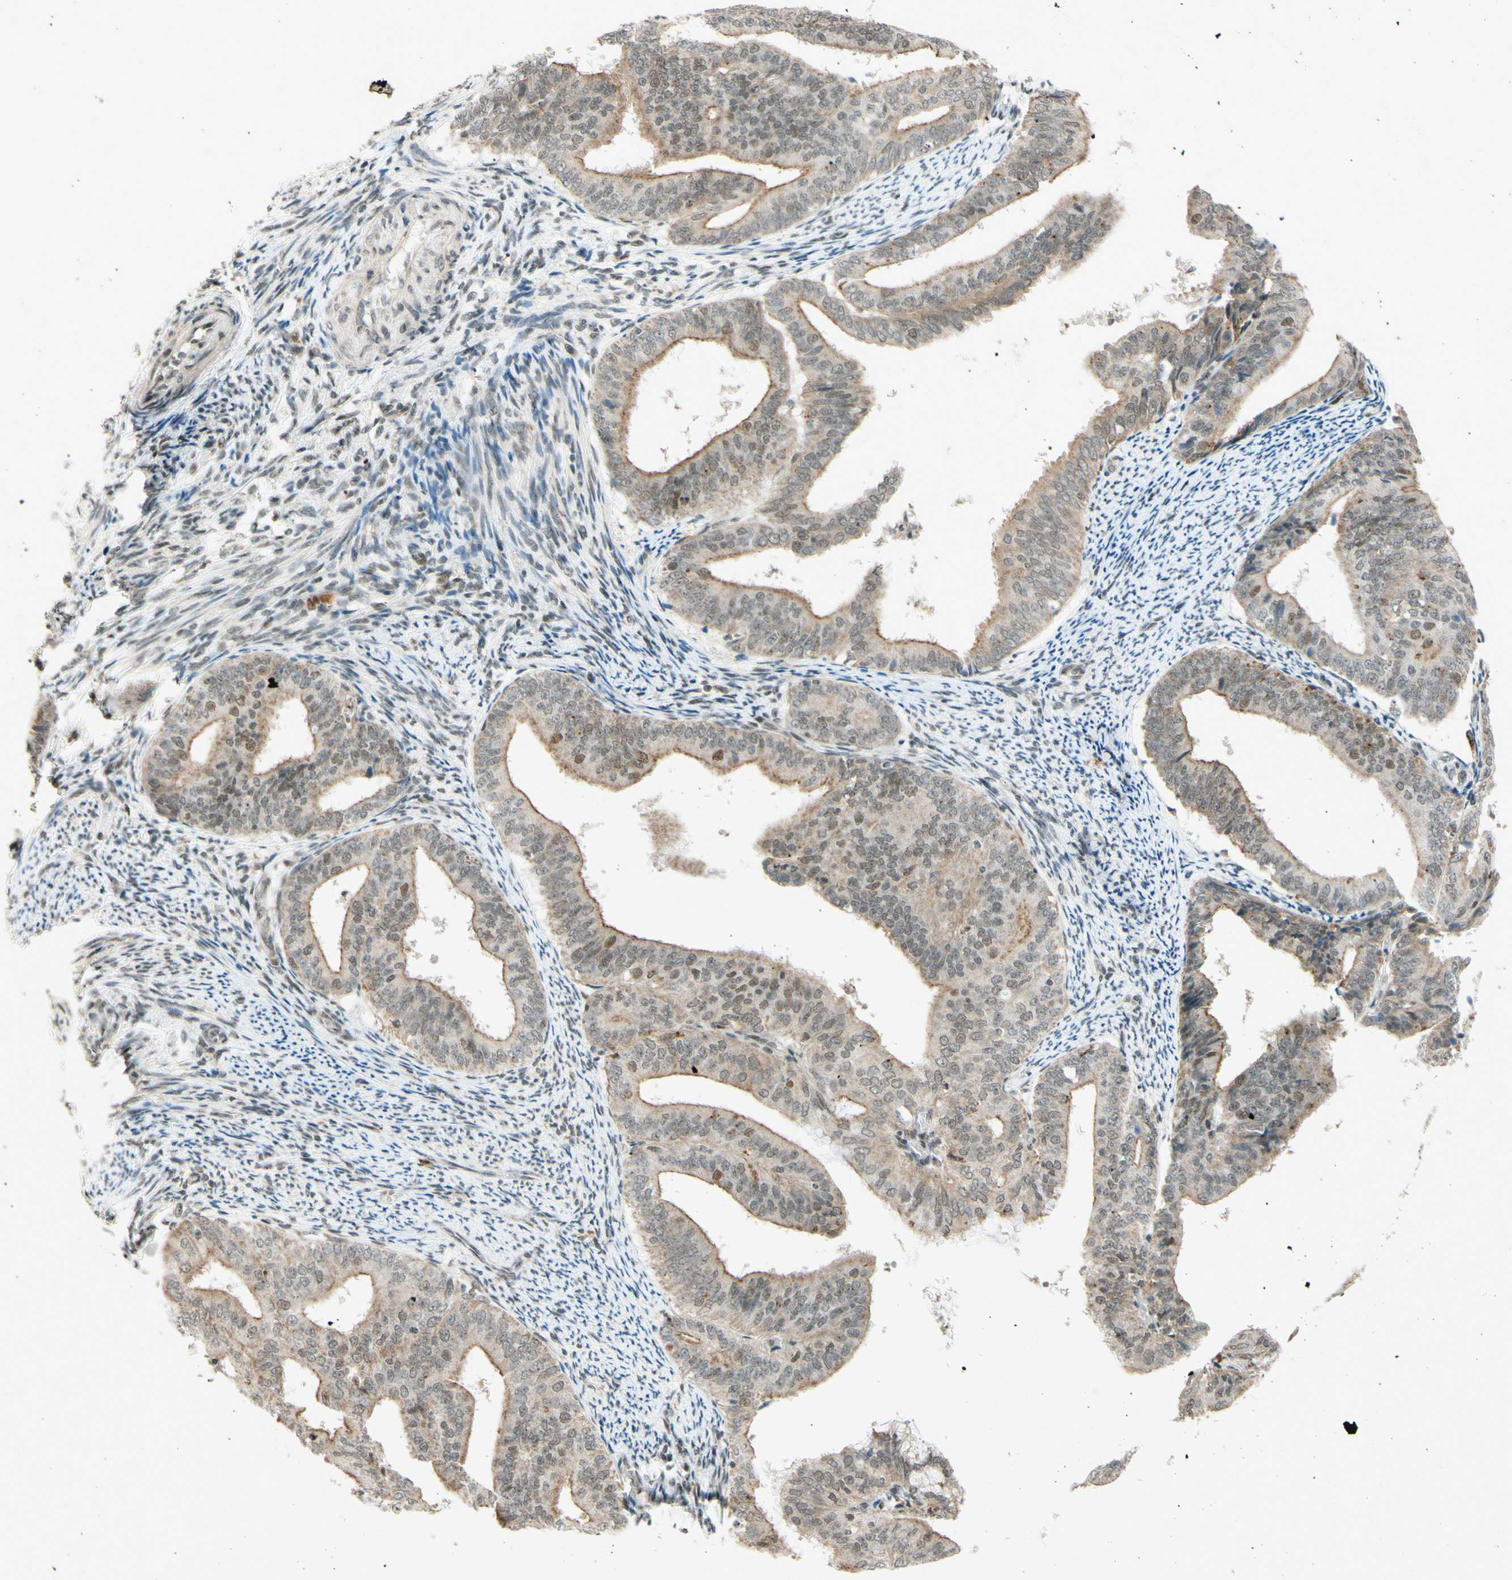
{"staining": {"intensity": "weak", "quantity": ">75%", "location": "cytoplasmic/membranous,nuclear"}, "tissue": "endometrial cancer", "cell_type": "Tumor cells", "image_type": "cancer", "snomed": [{"axis": "morphology", "description": "Adenocarcinoma, NOS"}, {"axis": "topography", "description": "Endometrium"}], "caption": "Brown immunohistochemical staining in adenocarcinoma (endometrial) reveals weak cytoplasmic/membranous and nuclear positivity in approximately >75% of tumor cells.", "gene": "SMARCB1", "patient": {"sex": "female", "age": 63}}